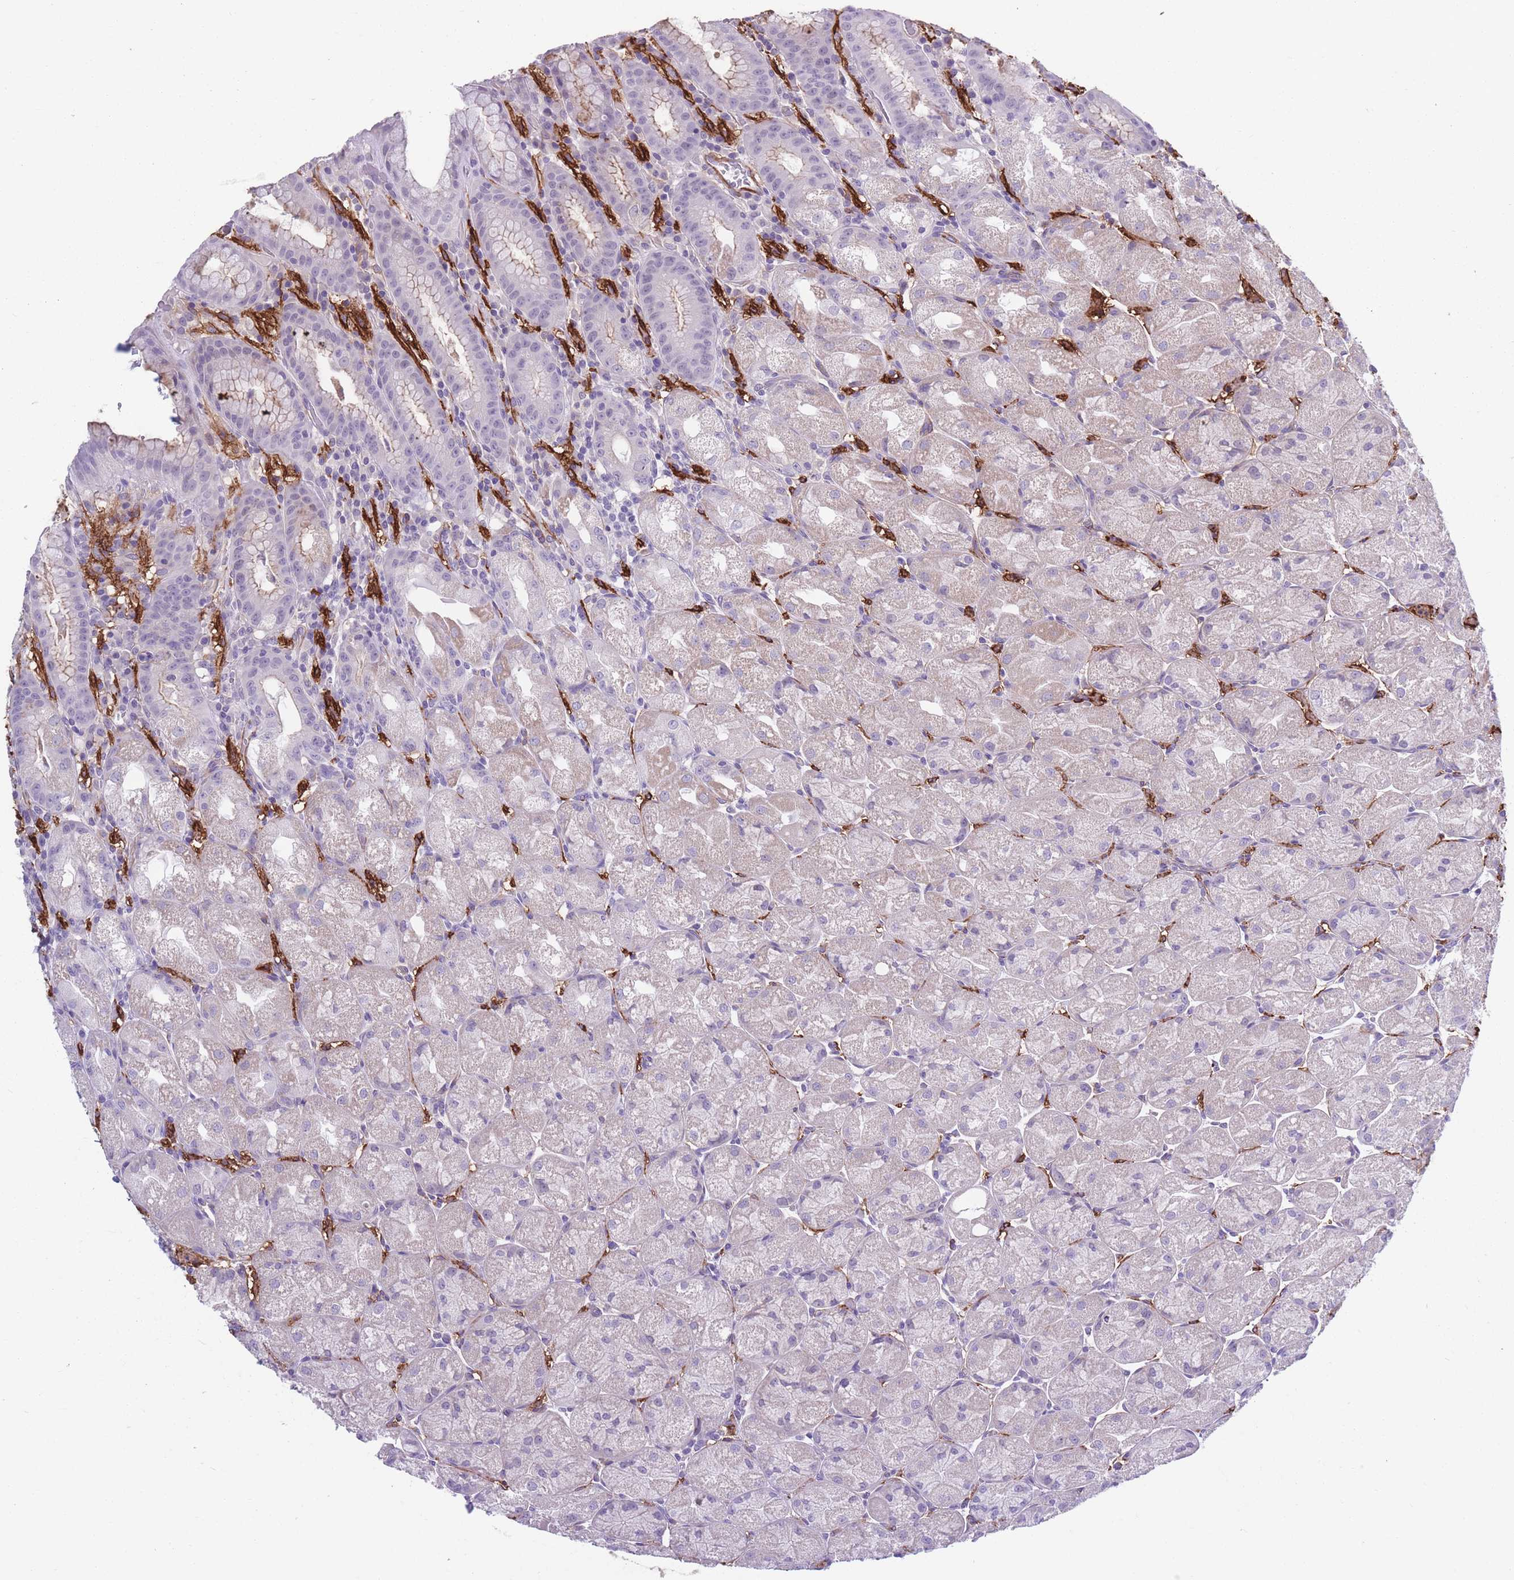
{"staining": {"intensity": "weak", "quantity": "25%-75%", "location": "cytoplasmic/membranous"}, "tissue": "stomach", "cell_type": "Glandular cells", "image_type": "normal", "snomed": [{"axis": "morphology", "description": "Normal tissue, NOS"}, {"axis": "topography", "description": "Stomach, upper"}], "caption": "Immunohistochemical staining of normal human stomach shows weak cytoplasmic/membranous protein positivity in approximately 25%-75% of glandular cells. Nuclei are stained in blue.", "gene": "DPYD", "patient": {"sex": "male", "age": 52}}